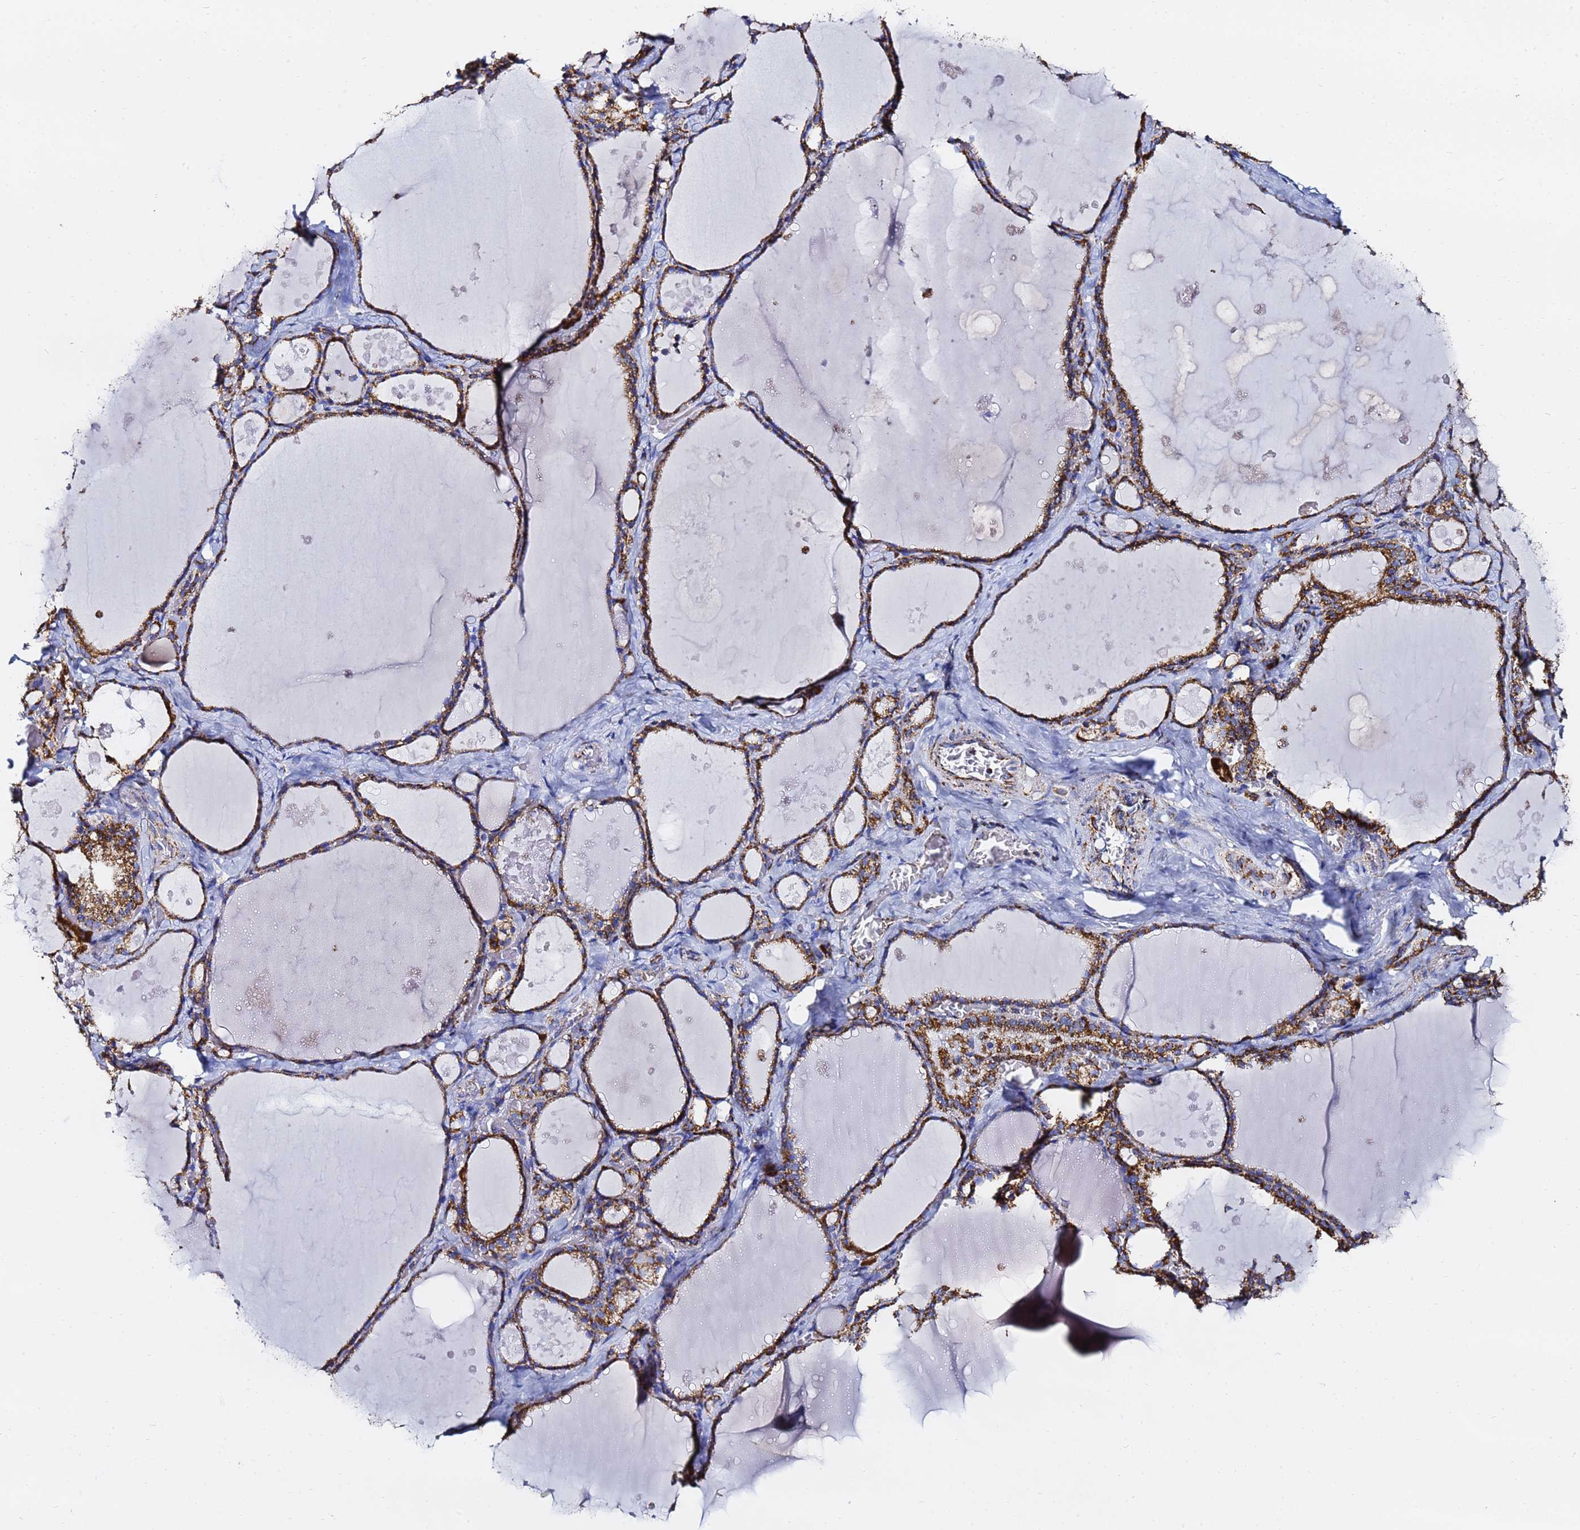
{"staining": {"intensity": "strong", "quantity": ">75%", "location": "cytoplasmic/membranous"}, "tissue": "thyroid gland", "cell_type": "Glandular cells", "image_type": "normal", "snomed": [{"axis": "morphology", "description": "Normal tissue, NOS"}, {"axis": "topography", "description": "Thyroid gland"}], "caption": "This photomicrograph shows normal thyroid gland stained with immunohistochemistry to label a protein in brown. The cytoplasmic/membranous of glandular cells show strong positivity for the protein. Nuclei are counter-stained blue.", "gene": "PHB2", "patient": {"sex": "male", "age": 56}}